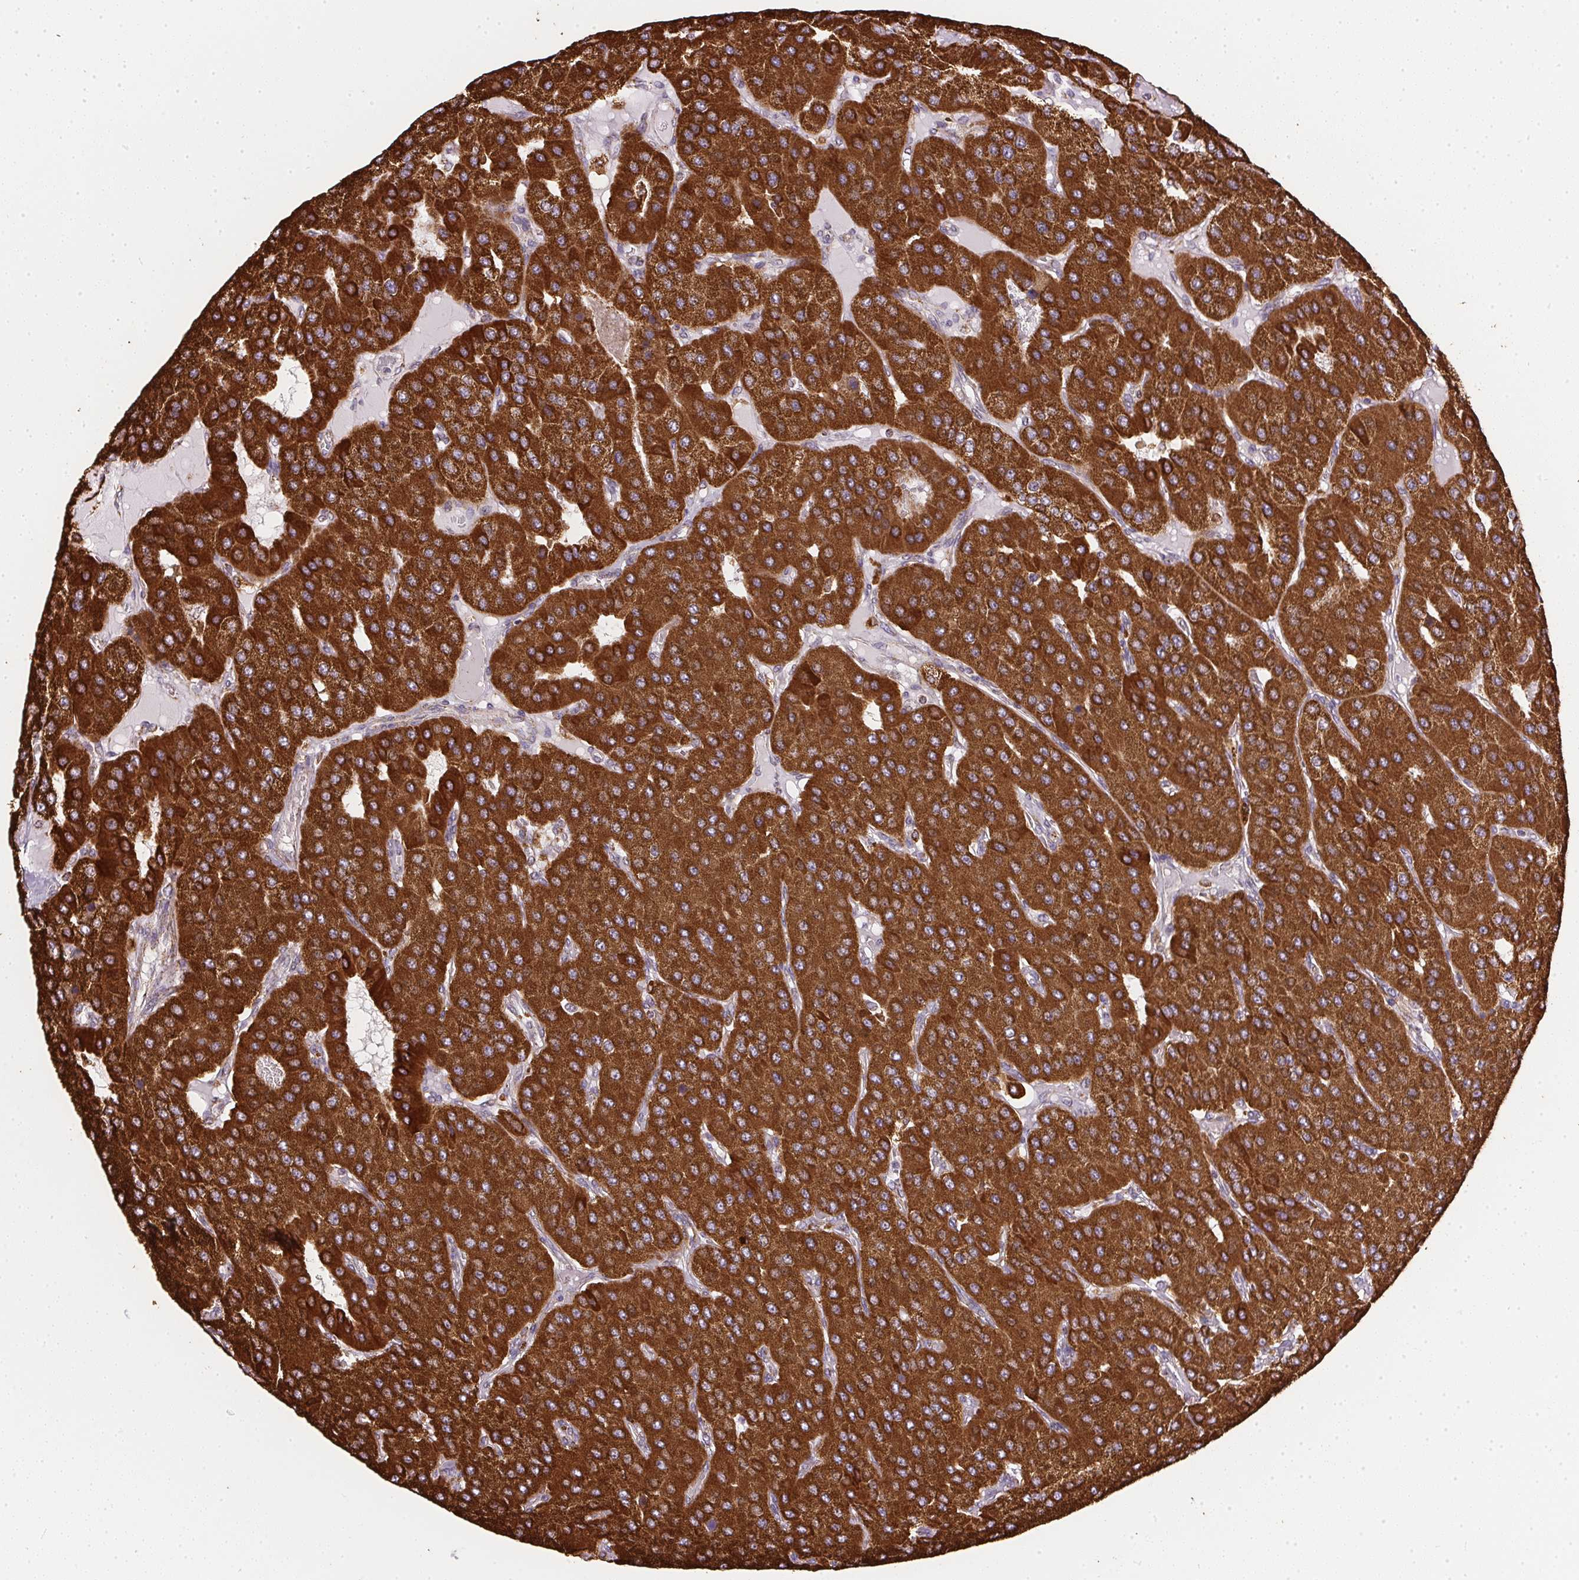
{"staining": {"intensity": "strong", "quantity": ">75%", "location": "cytoplasmic/membranous"}, "tissue": "parathyroid gland", "cell_type": "Glandular cells", "image_type": "normal", "snomed": [{"axis": "morphology", "description": "Normal tissue, NOS"}, {"axis": "morphology", "description": "Adenoma, NOS"}, {"axis": "topography", "description": "Parathyroid gland"}], "caption": "Glandular cells display high levels of strong cytoplasmic/membranous expression in about >75% of cells in unremarkable parathyroid gland. Using DAB (3,3'-diaminobenzidine) (brown) and hematoxylin (blue) stains, captured at high magnification using brightfield microscopy.", "gene": "MAPK11", "patient": {"sex": "female", "age": 86}}